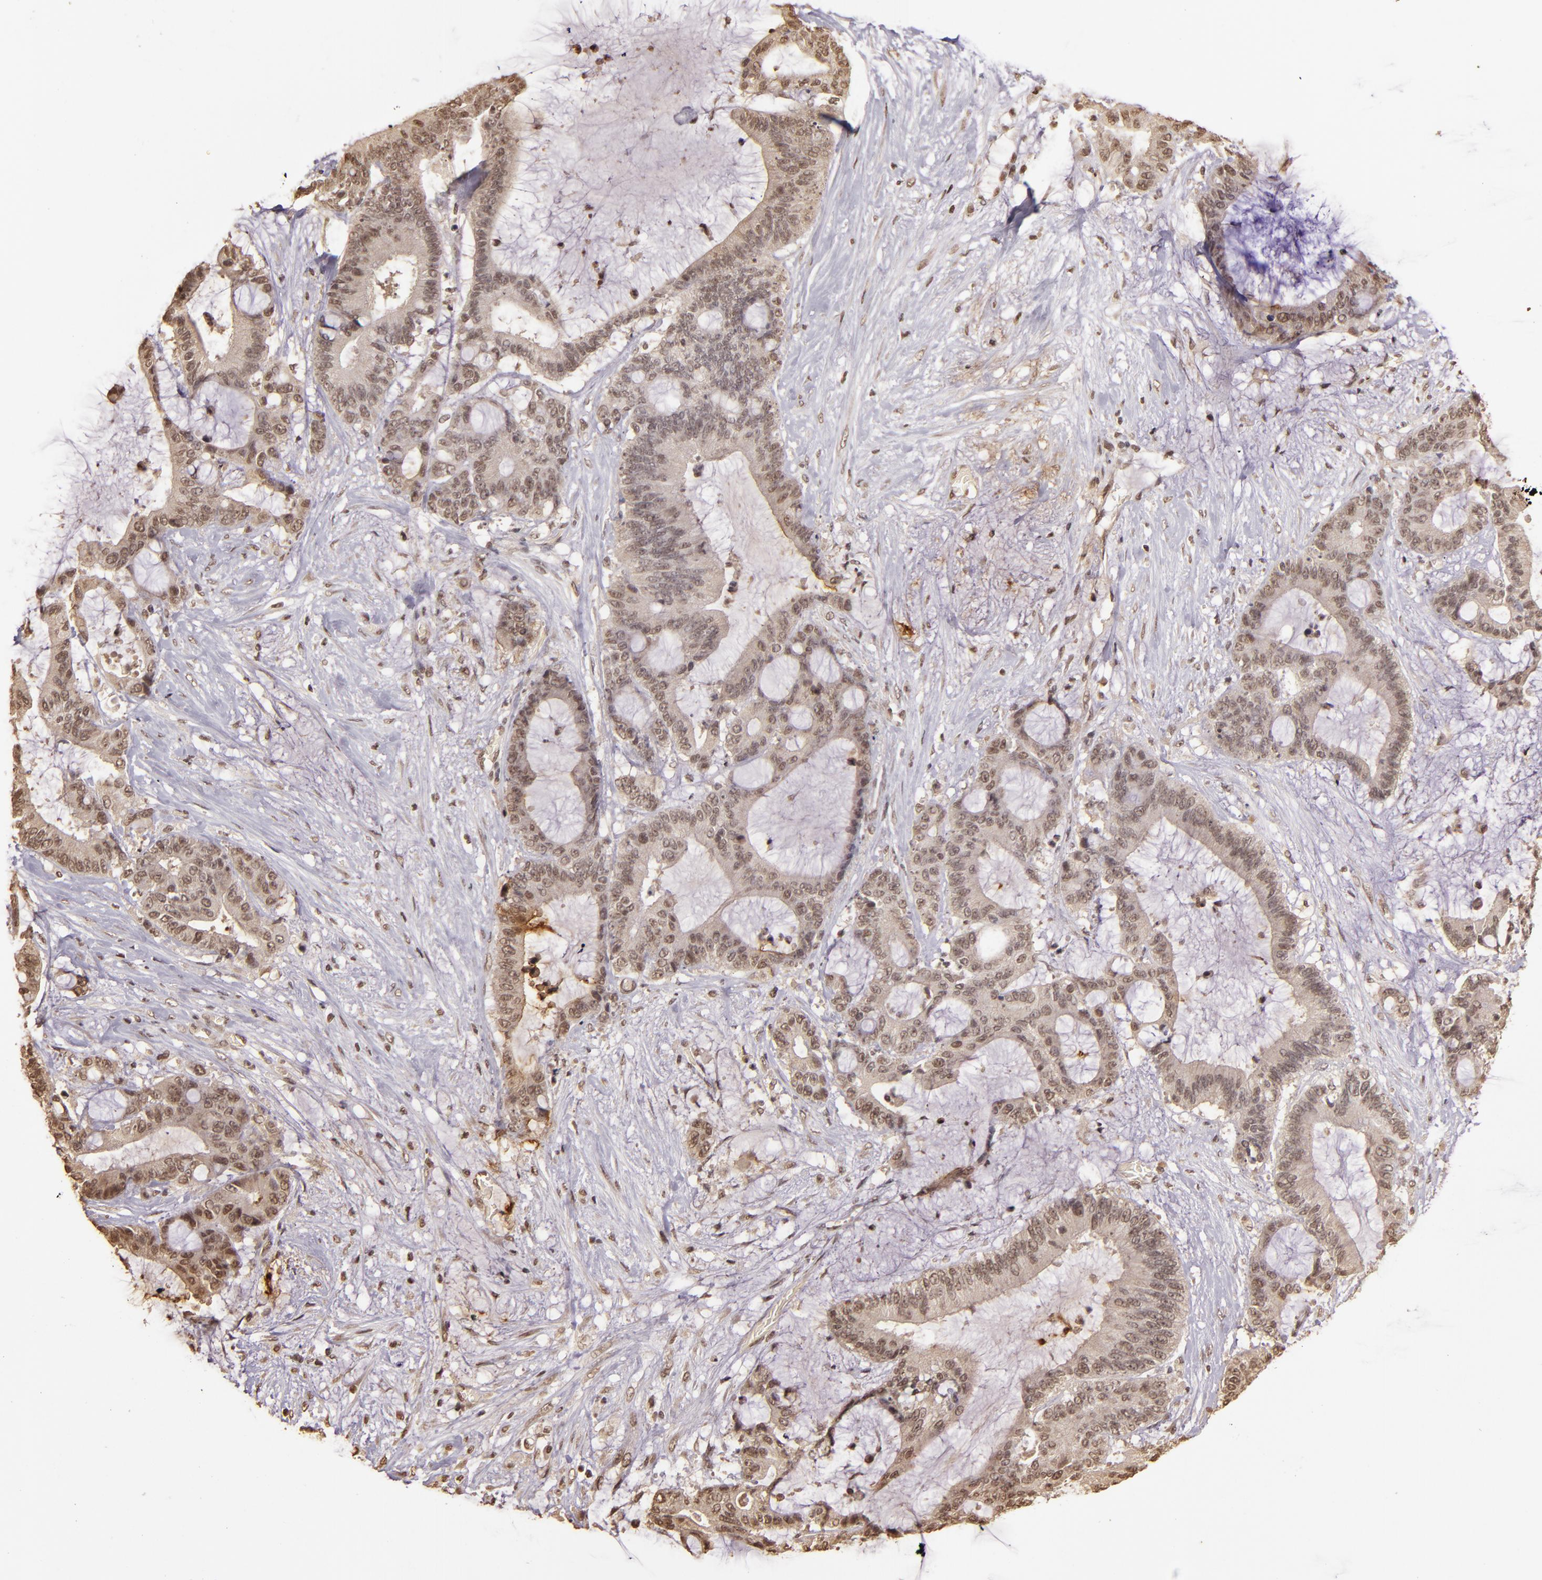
{"staining": {"intensity": "weak", "quantity": ">75%", "location": "cytoplasmic/membranous,nuclear"}, "tissue": "liver cancer", "cell_type": "Tumor cells", "image_type": "cancer", "snomed": [{"axis": "morphology", "description": "Cholangiocarcinoma"}, {"axis": "topography", "description": "Liver"}], "caption": "Liver cancer stained with DAB (3,3'-diaminobenzidine) immunohistochemistry (IHC) reveals low levels of weak cytoplasmic/membranous and nuclear staining in about >75% of tumor cells.", "gene": "CUL1", "patient": {"sex": "female", "age": 73}}